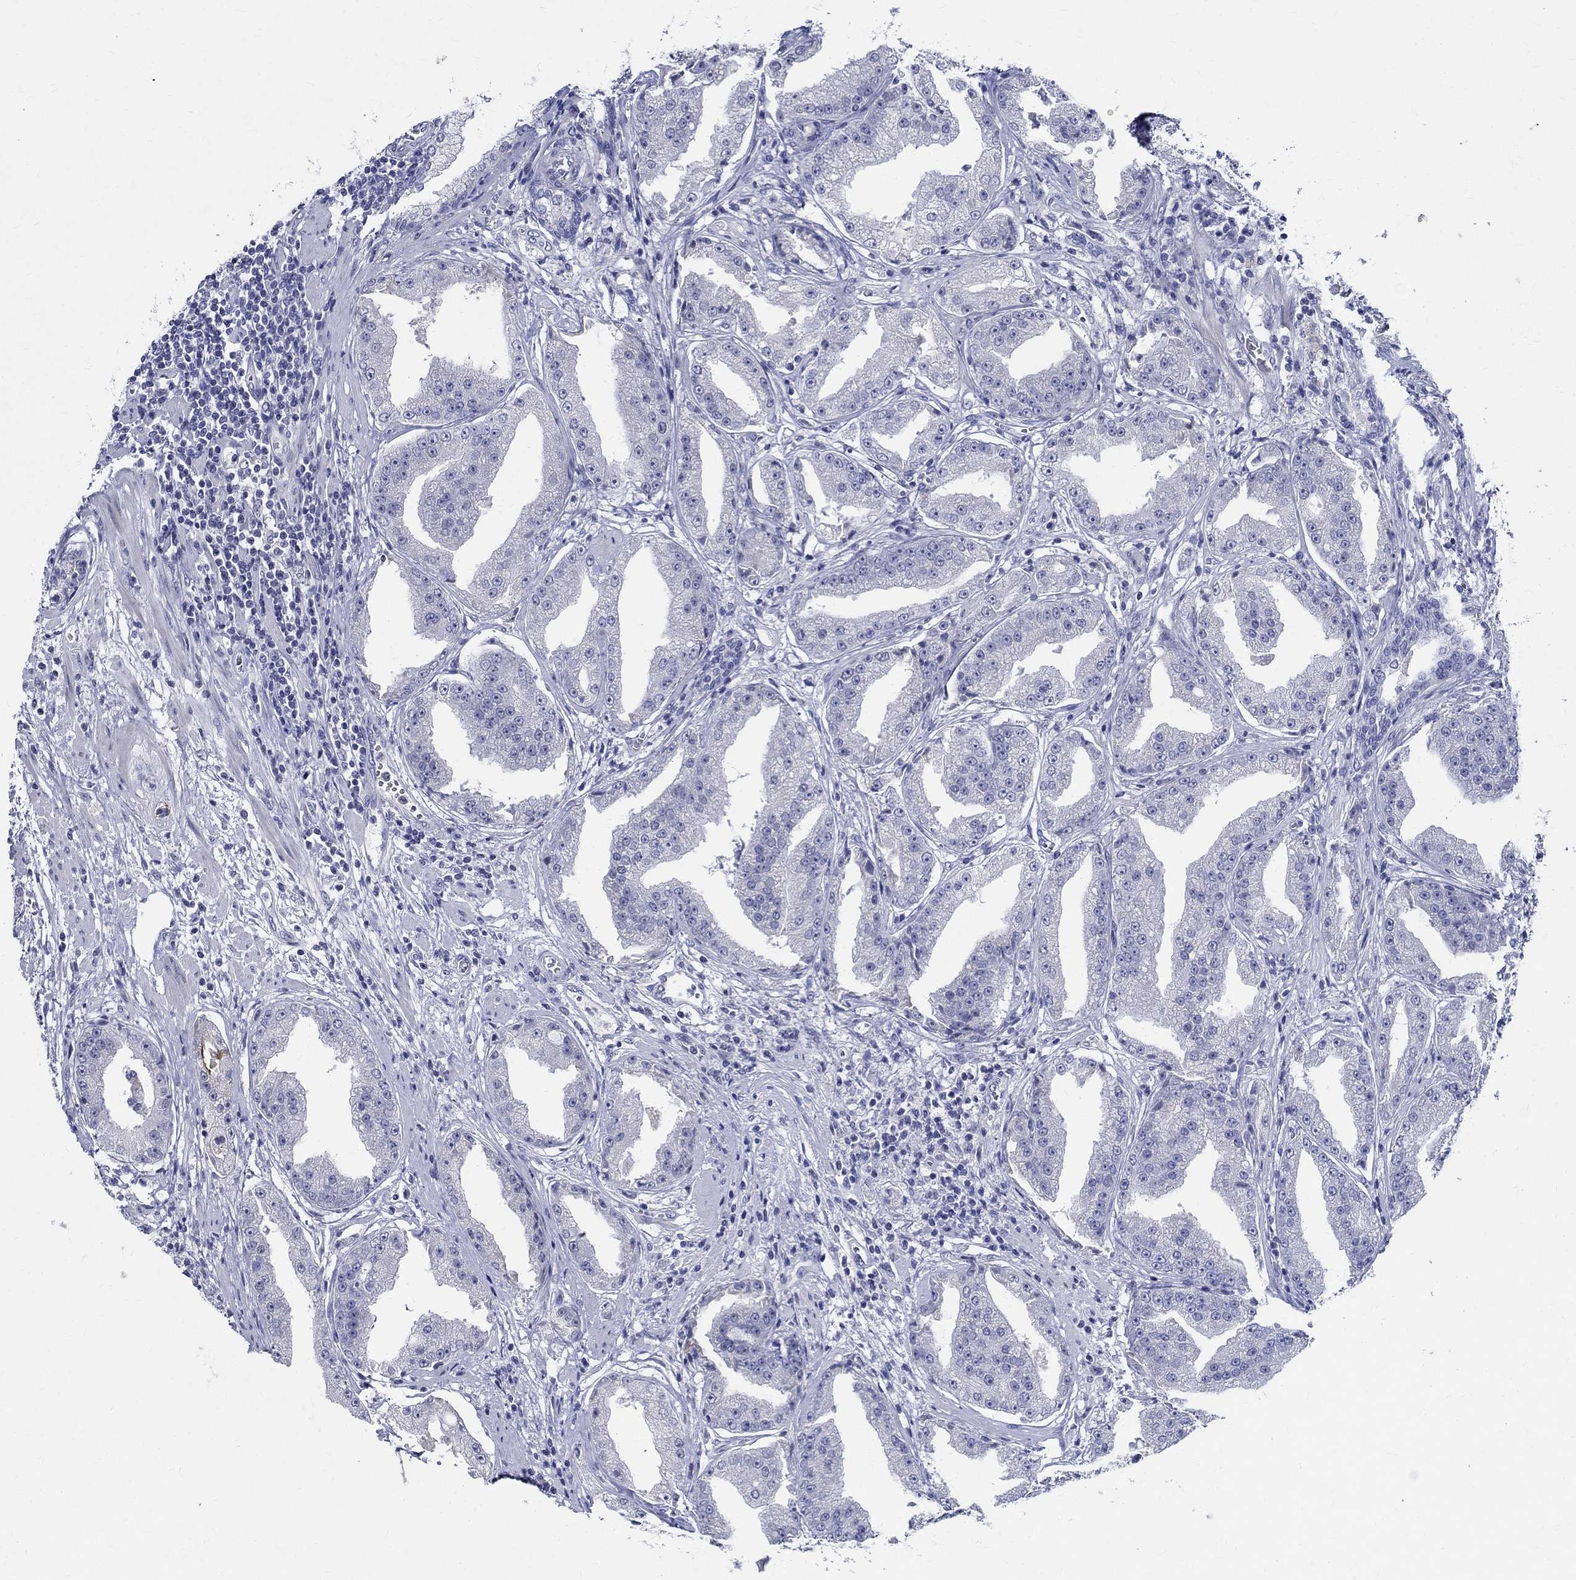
{"staining": {"intensity": "negative", "quantity": "none", "location": "none"}, "tissue": "prostate cancer", "cell_type": "Tumor cells", "image_type": "cancer", "snomed": [{"axis": "morphology", "description": "Adenocarcinoma, Low grade"}, {"axis": "topography", "description": "Prostate"}], "caption": "An immunohistochemistry (IHC) histopathology image of prostate adenocarcinoma (low-grade) is shown. There is no staining in tumor cells of prostate adenocarcinoma (low-grade).", "gene": "CETN1", "patient": {"sex": "male", "age": 62}}